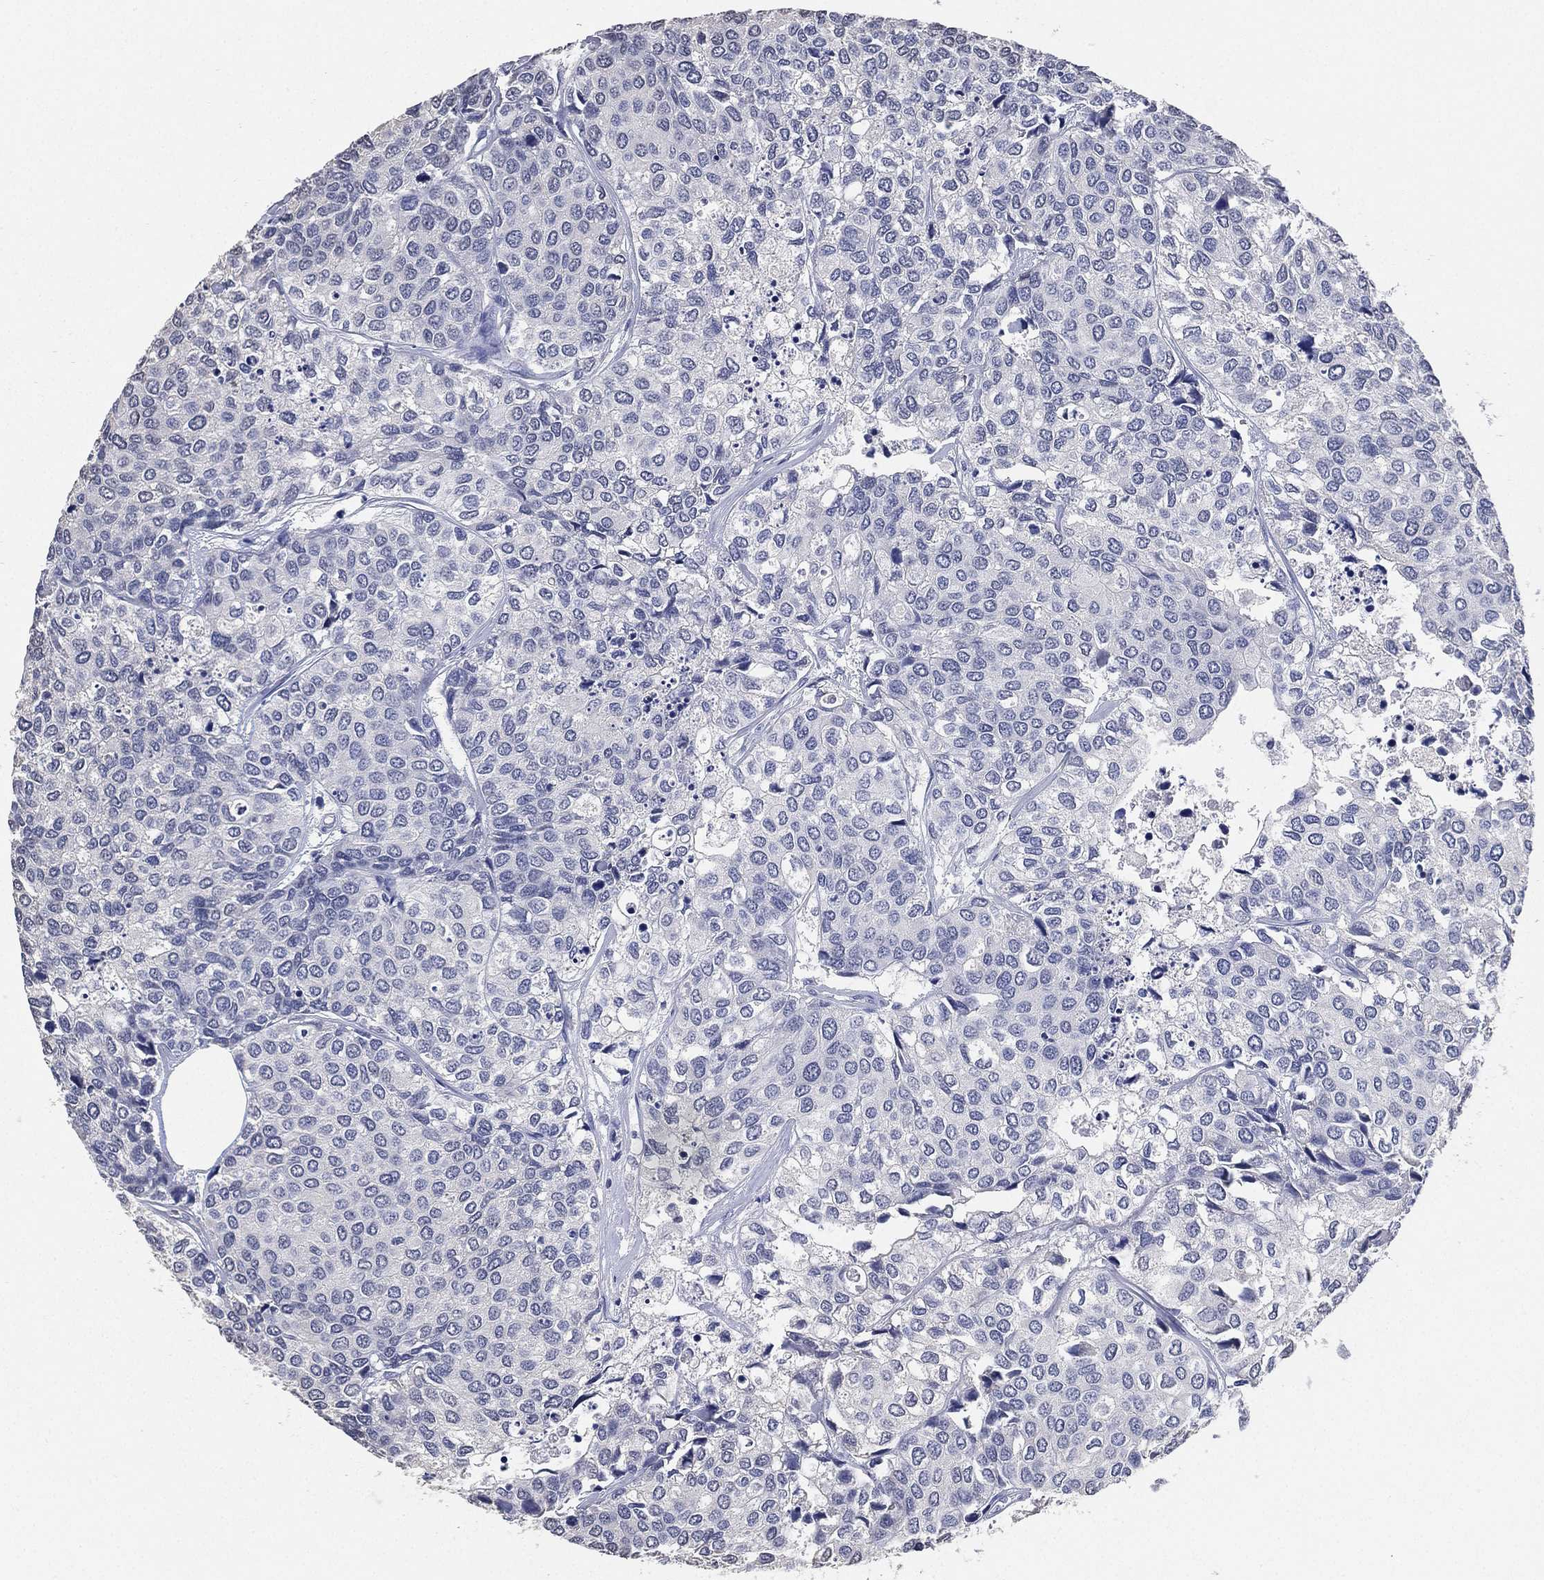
{"staining": {"intensity": "negative", "quantity": "none", "location": "none"}, "tissue": "urothelial cancer", "cell_type": "Tumor cells", "image_type": "cancer", "snomed": [{"axis": "morphology", "description": "Urothelial carcinoma, High grade"}, {"axis": "topography", "description": "Urinary bladder"}], "caption": "Immunohistochemical staining of urothelial carcinoma (high-grade) shows no significant staining in tumor cells. Brightfield microscopy of IHC stained with DAB (3,3'-diaminobenzidine) (brown) and hematoxylin (blue), captured at high magnification.", "gene": "IYD", "patient": {"sex": "male", "age": 73}}